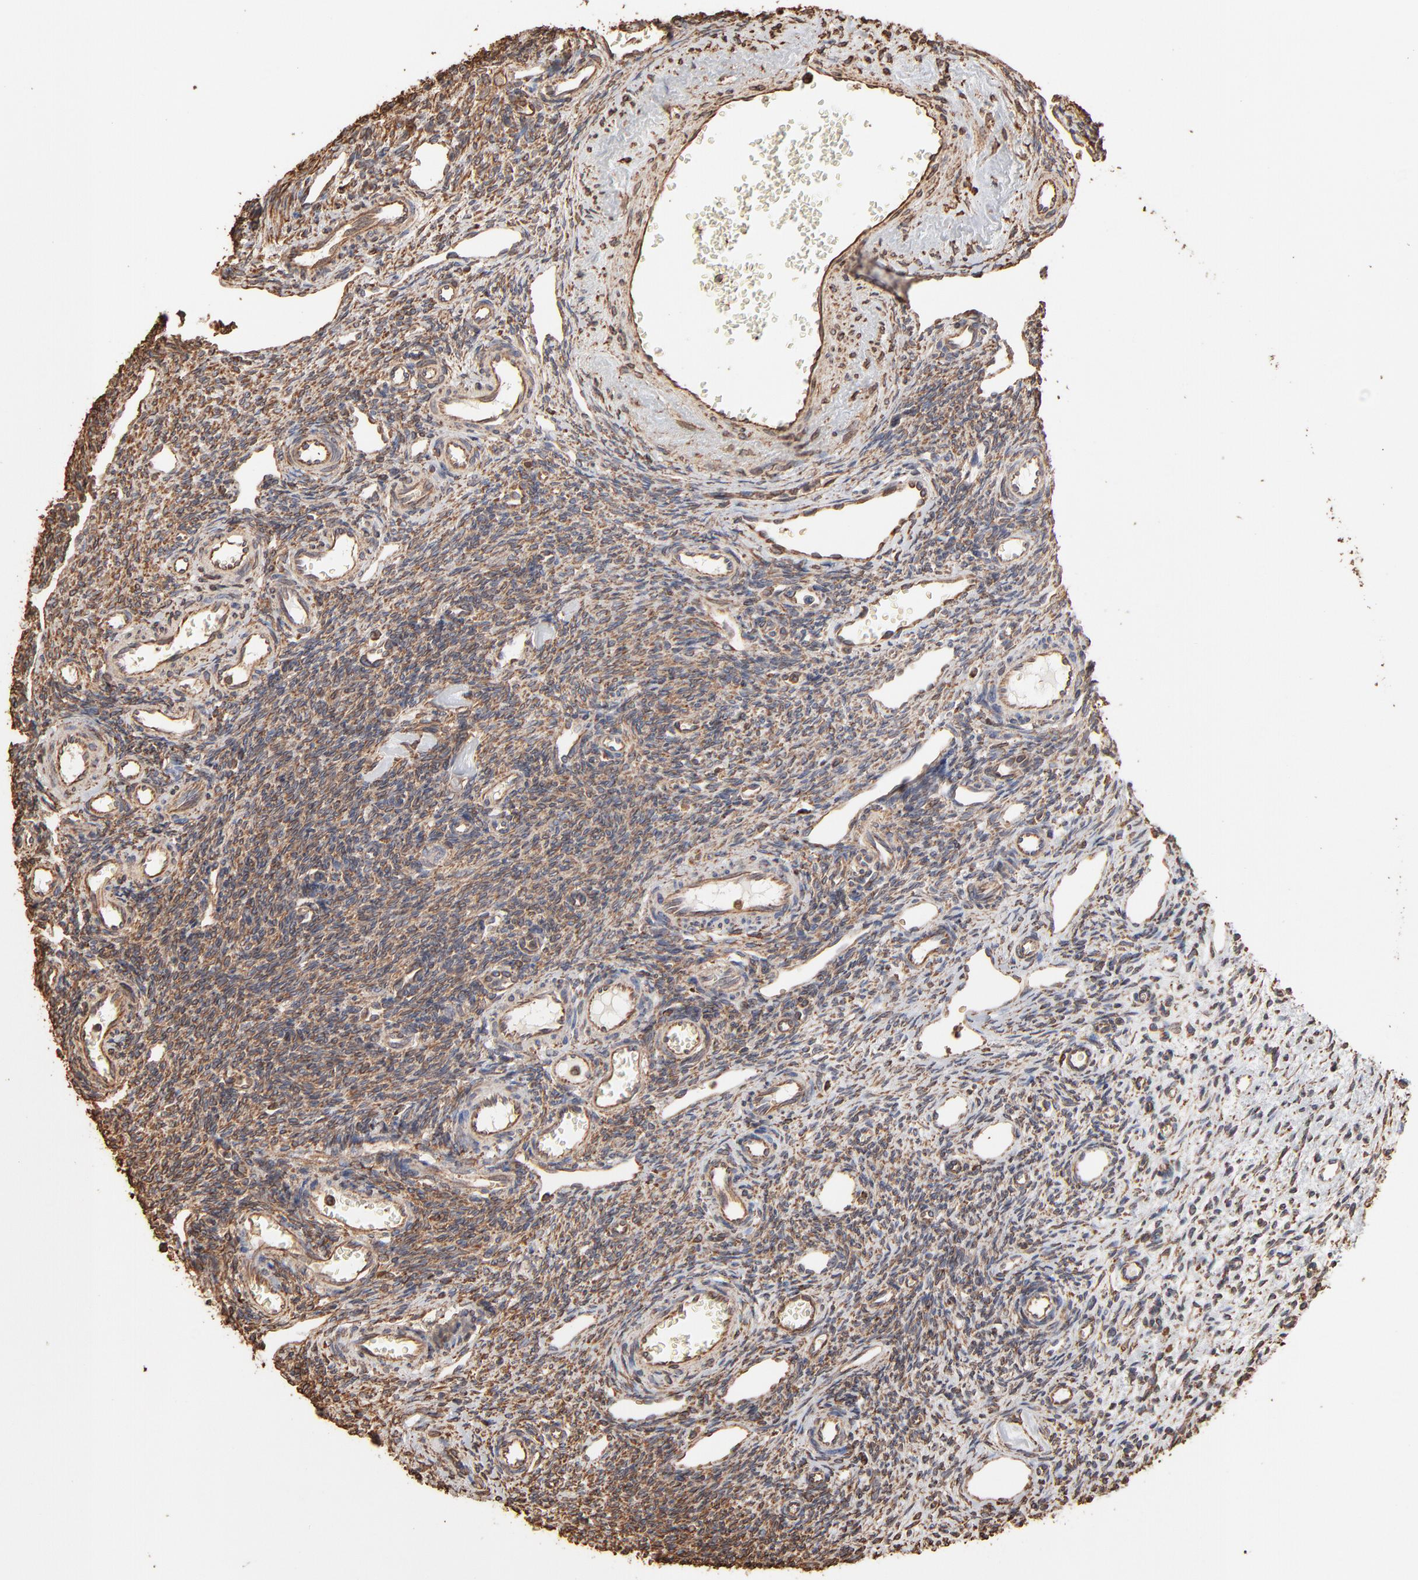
{"staining": {"intensity": "moderate", "quantity": ">75%", "location": "cytoplasmic/membranous"}, "tissue": "ovary", "cell_type": "Ovarian stroma cells", "image_type": "normal", "snomed": [{"axis": "morphology", "description": "Normal tissue, NOS"}, {"axis": "topography", "description": "Ovary"}], "caption": "Immunohistochemistry (IHC) histopathology image of normal human ovary stained for a protein (brown), which exhibits medium levels of moderate cytoplasmic/membranous expression in about >75% of ovarian stroma cells.", "gene": "PDIA3", "patient": {"sex": "female", "age": 33}}